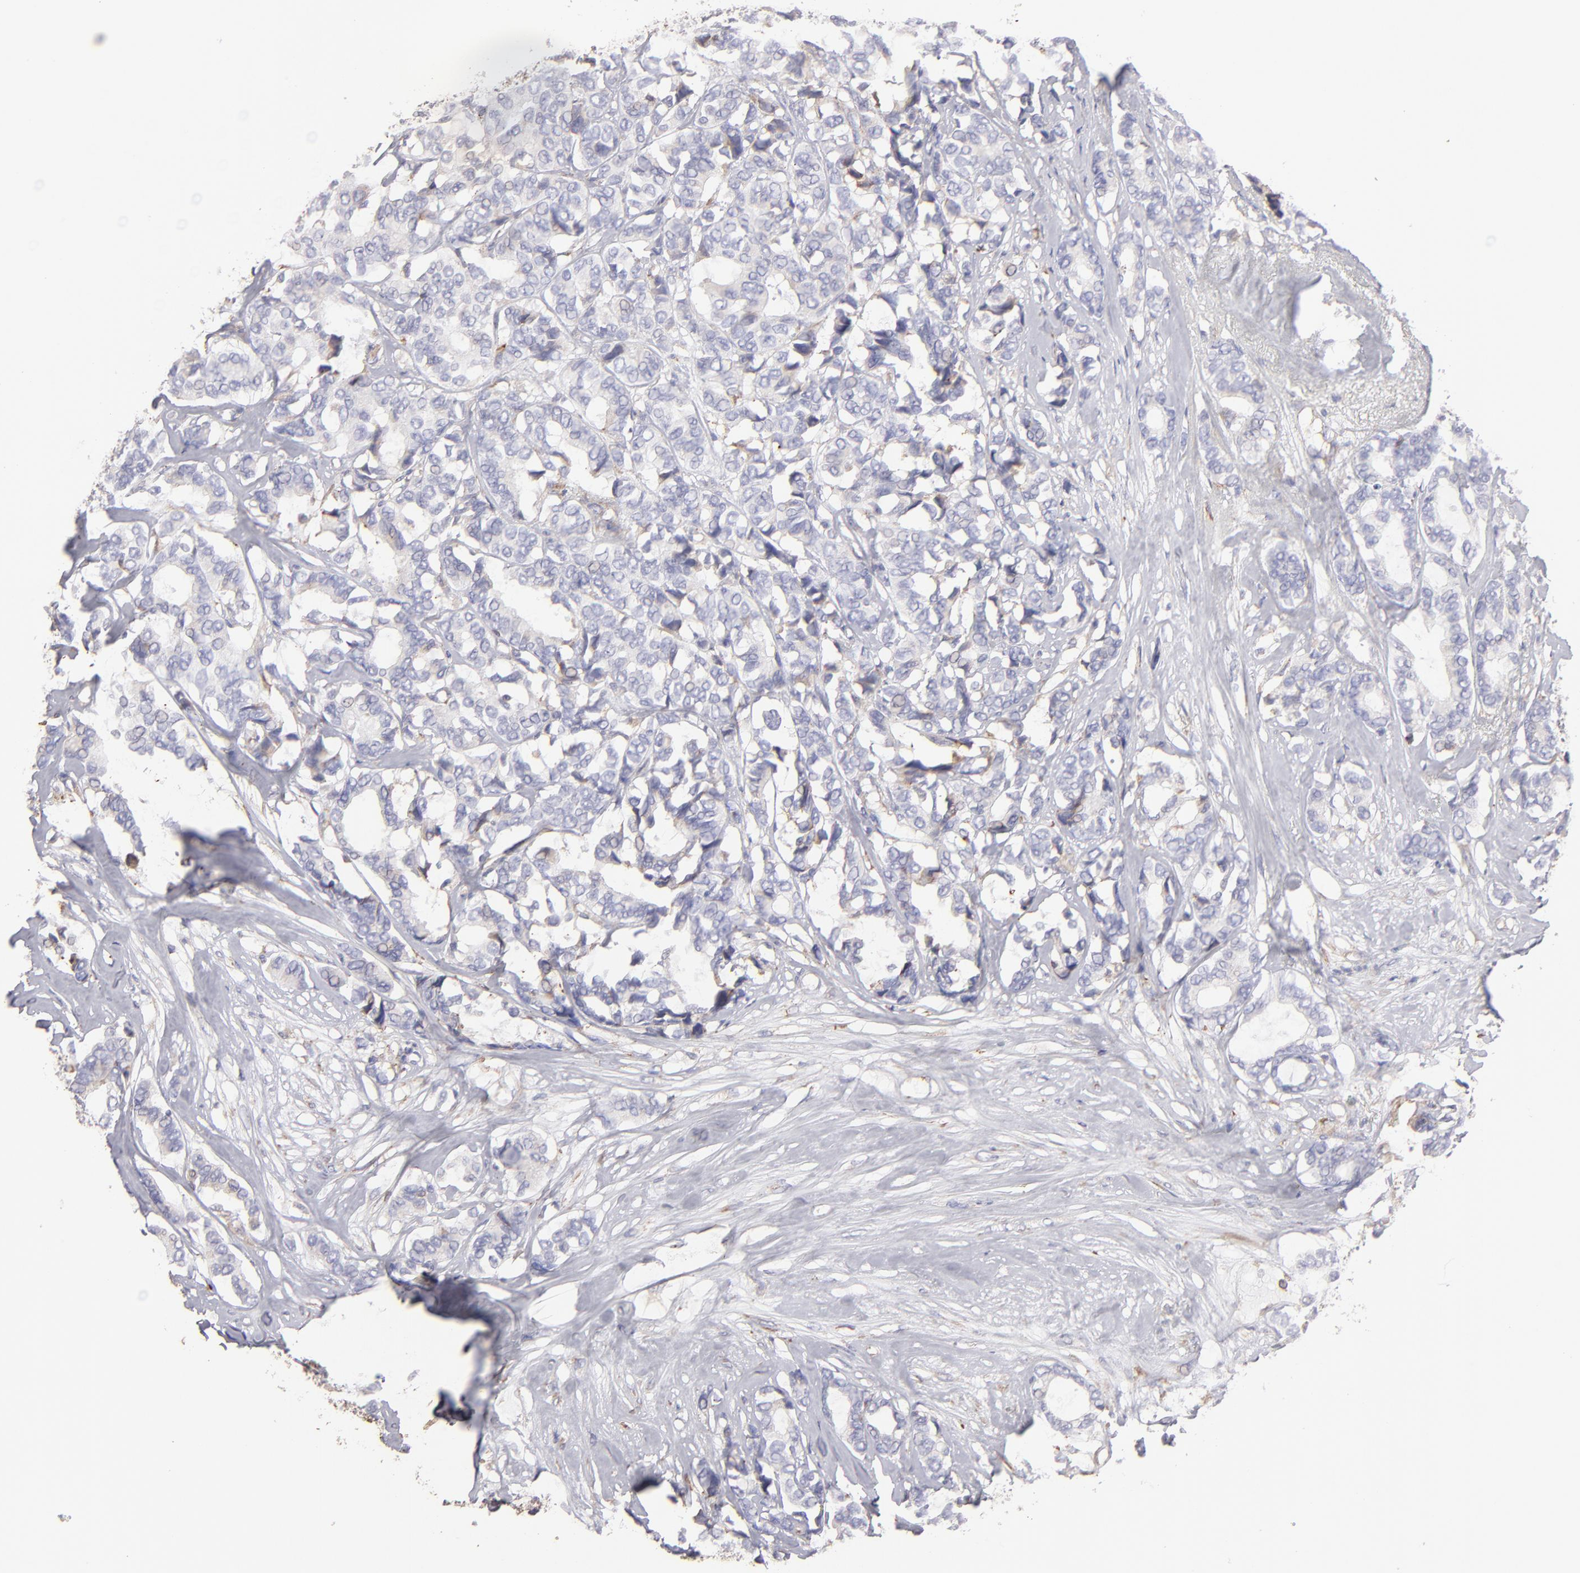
{"staining": {"intensity": "weak", "quantity": "<25%", "location": "cytoplasmic/membranous"}, "tissue": "breast cancer", "cell_type": "Tumor cells", "image_type": "cancer", "snomed": [{"axis": "morphology", "description": "Duct carcinoma"}, {"axis": "topography", "description": "Breast"}], "caption": "IHC of human breast cancer (invasive ductal carcinoma) reveals no expression in tumor cells.", "gene": "CALR", "patient": {"sex": "female", "age": 87}}